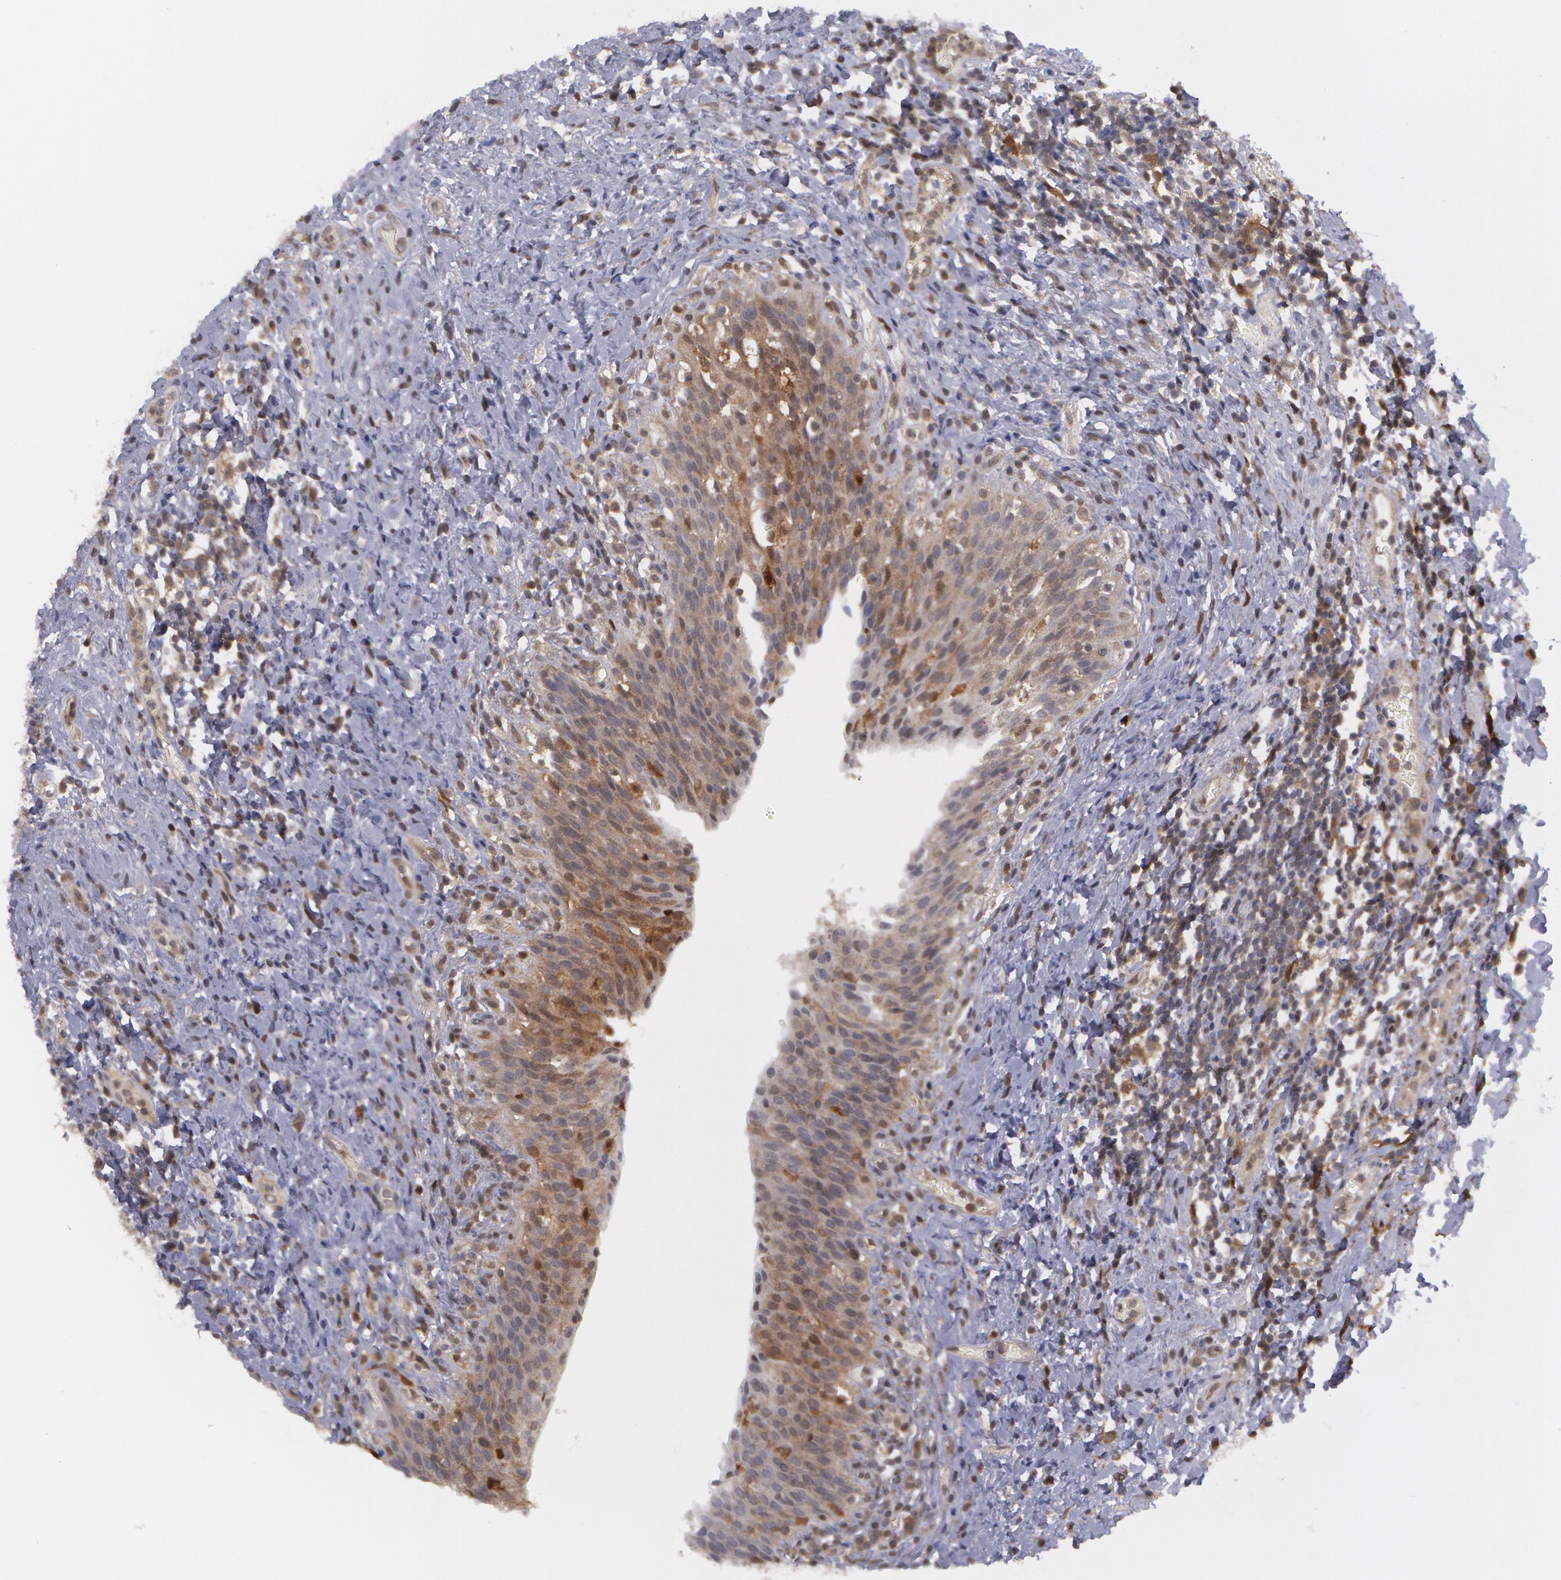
{"staining": {"intensity": "moderate", "quantity": "25%-75%", "location": "cytoplasmic/membranous"}, "tissue": "urinary bladder", "cell_type": "Urothelial cells", "image_type": "normal", "snomed": [{"axis": "morphology", "description": "Normal tissue, NOS"}, {"axis": "topography", "description": "Urinary bladder"}], "caption": "Urinary bladder stained with DAB immunohistochemistry (IHC) shows medium levels of moderate cytoplasmic/membranous staining in approximately 25%-75% of urothelial cells. (Brightfield microscopy of DAB IHC at high magnification).", "gene": "TXNRD1", "patient": {"sex": "male", "age": 51}}